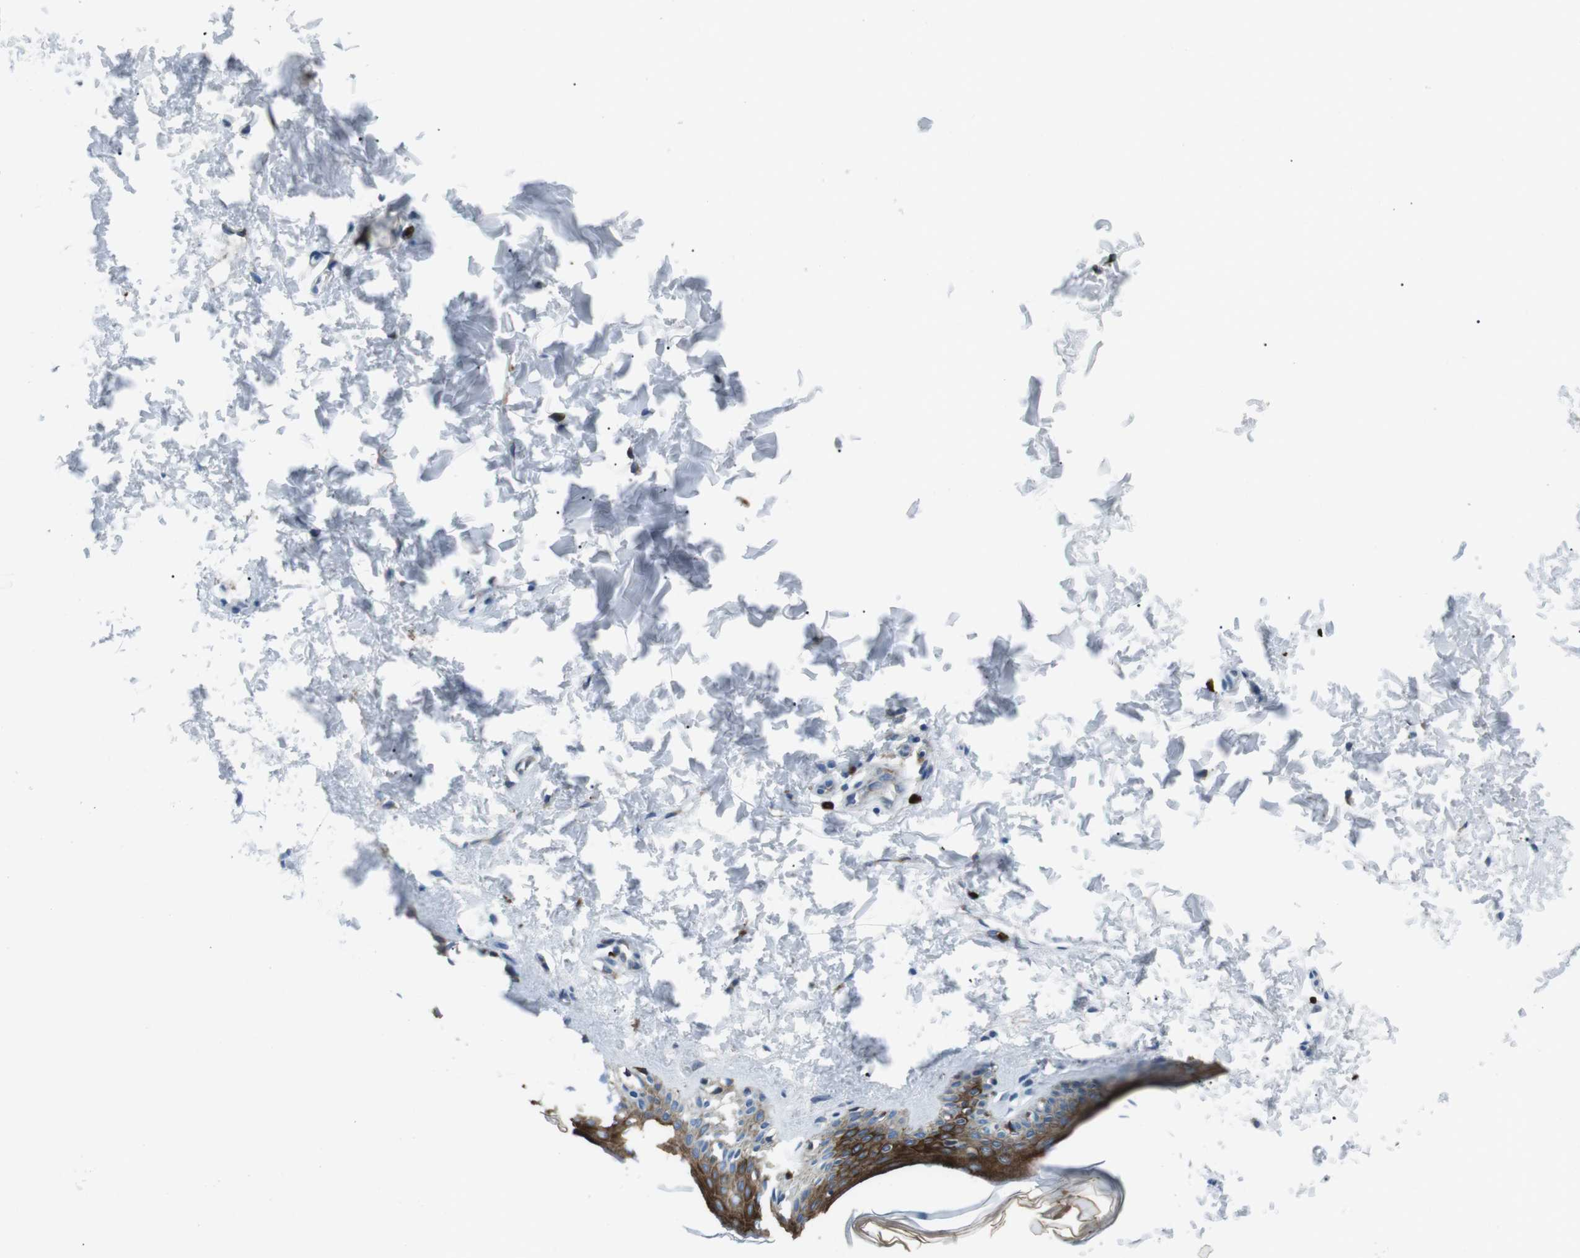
{"staining": {"intensity": "negative", "quantity": "none", "location": "none"}, "tissue": "skin", "cell_type": "Fibroblasts", "image_type": "normal", "snomed": [{"axis": "morphology", "description": "Normal tissue, NOS"}, {"axis": "topography", "description": "Skin"}], "caption": "IHC micrograph of normal skin stained for a protein (brown), which displays no expression in fibroblasts. Nuclei are stained in blue.", "gene": "CSF2RA", "patient": {"sex": "female", "age": 41}}